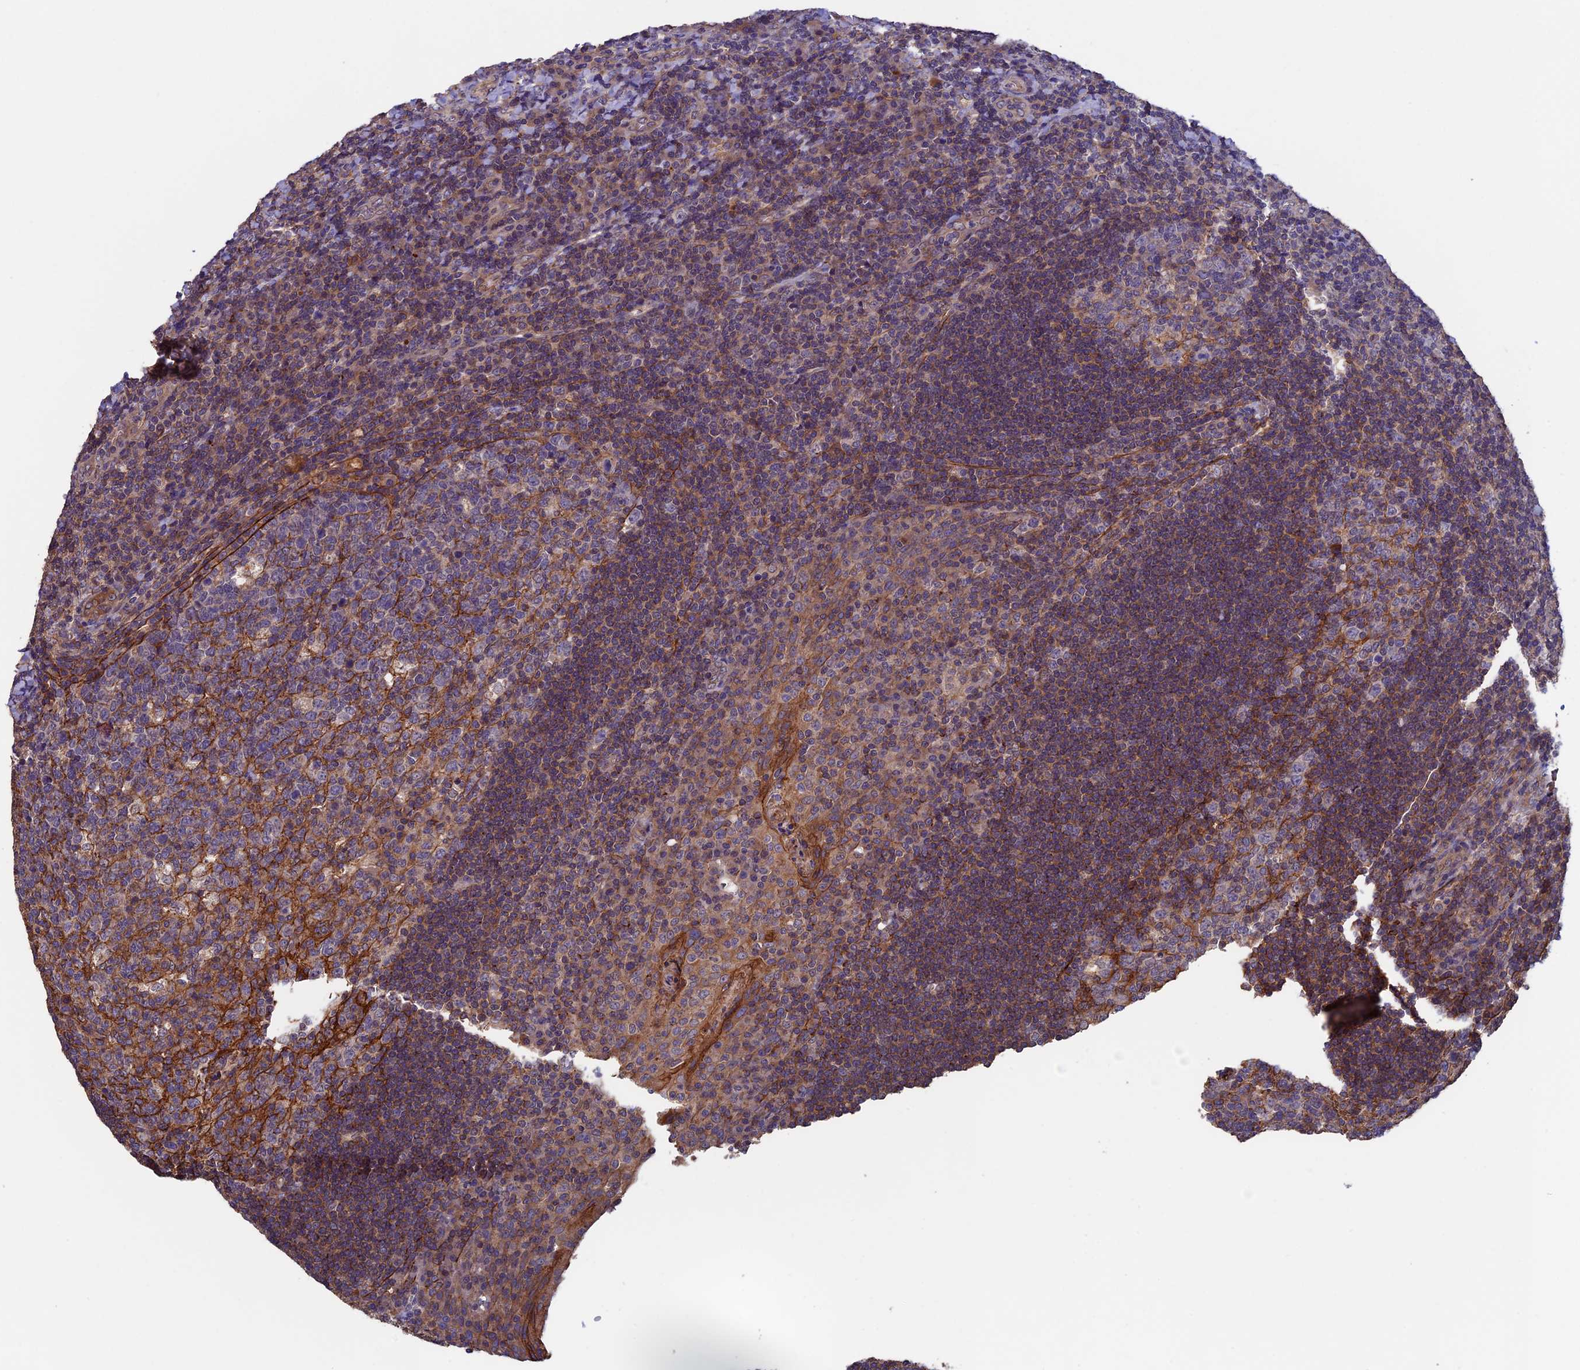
{"staining": {"intensity": "moderate", "quantity": "25%-75%", "location": "cytoplasmic/membranous"}, "tissue": "tonsil", "cell_type": "Germinal center cells", "image_type": "normal", "snomed": [{"axis": "morphology", "description": "Normal tissue, NOS"}, {"axis": "topography", "description": "Tonsil"}], "caption": "A medium amount of moderate cytoplasmic/membranous expression is present in about 25%-75% of germinal center cells in unremarkable tonsil.", "gene": "SLC9A5", "patient": {"sex": "male", "age": 17}}